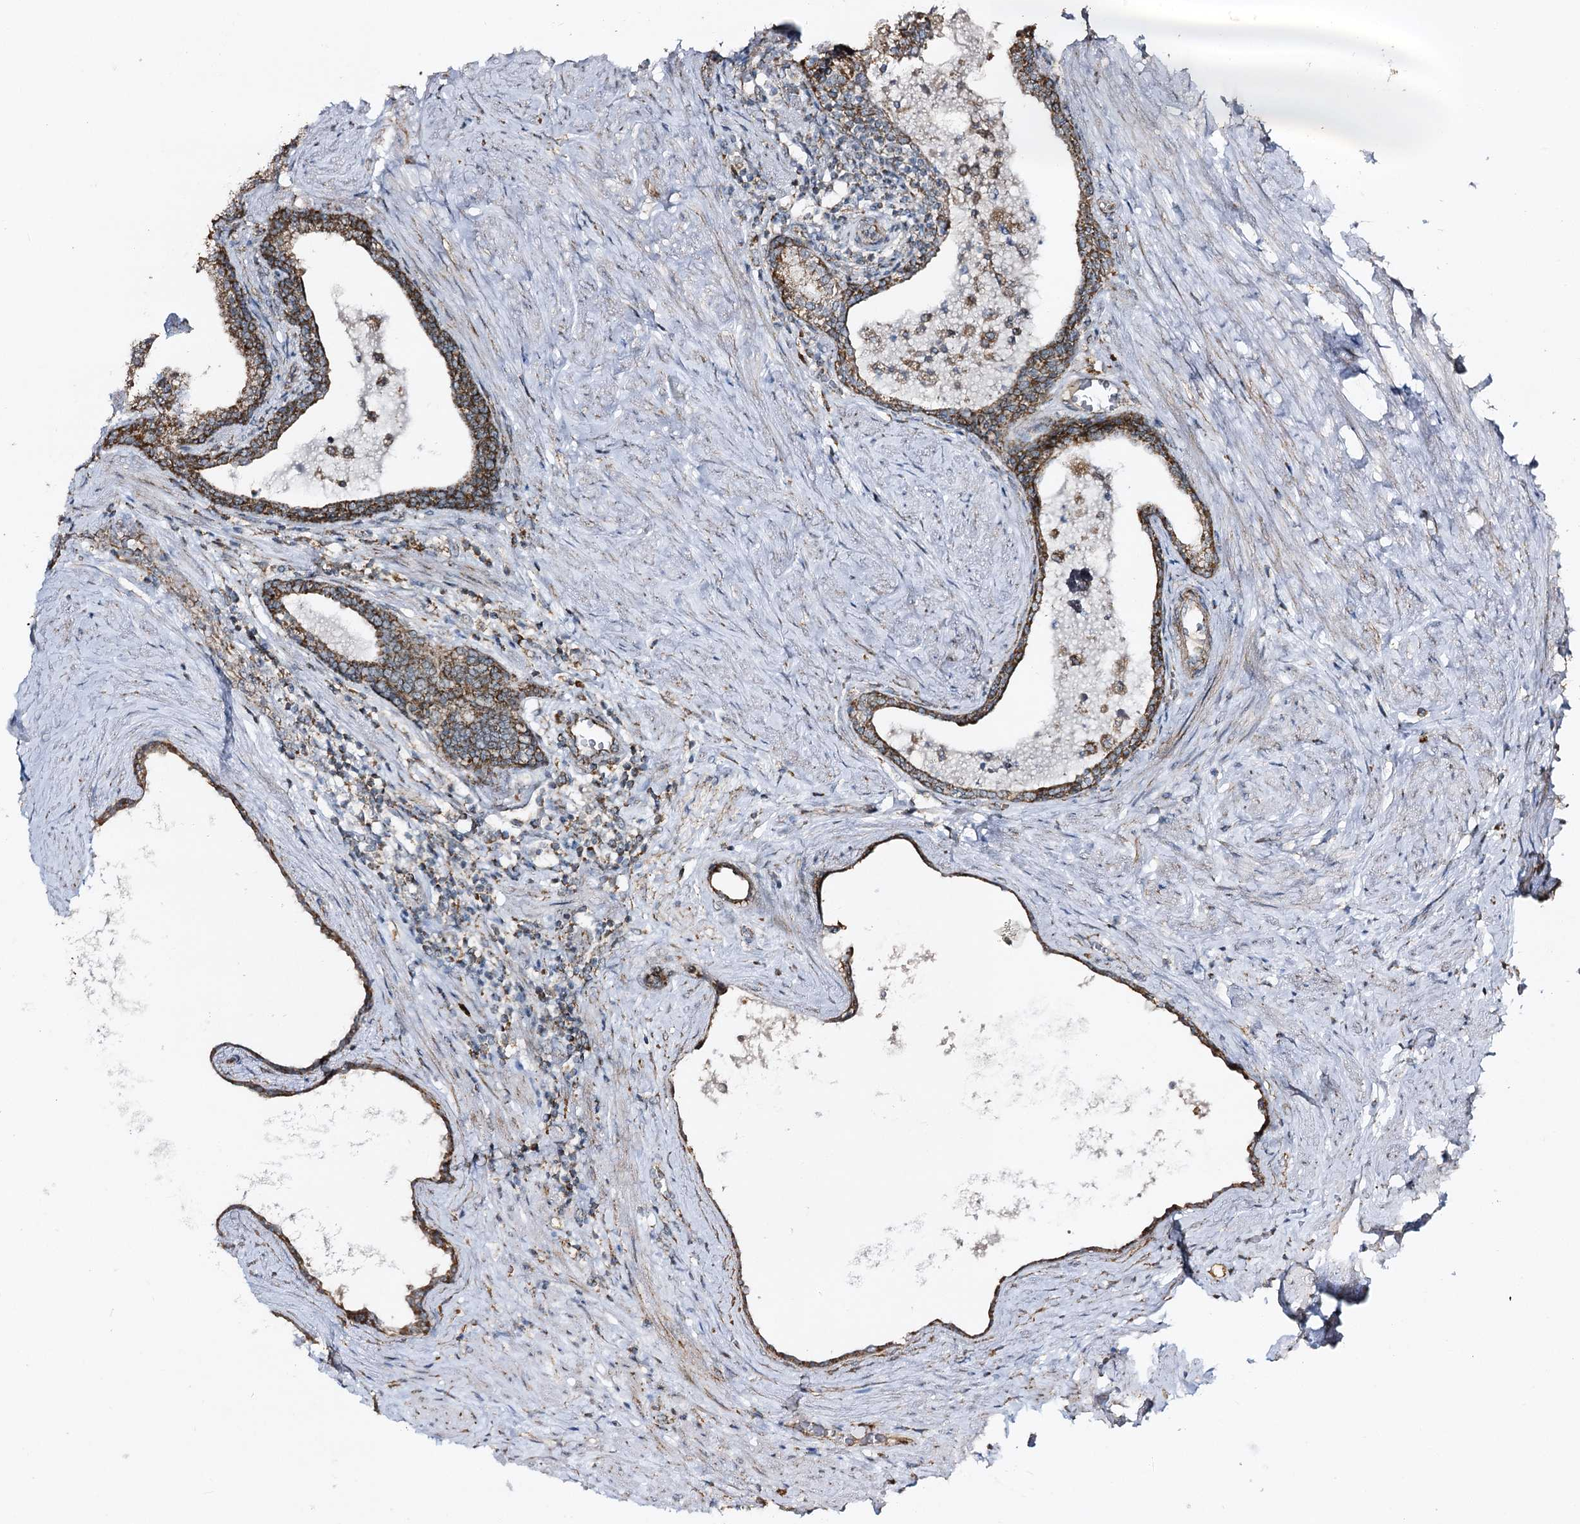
{"staining": {"intensity": "strong", "quantity": ">75%", "location": "cytoplasmic/membranous"}, "tissue": "prostate cancer", "cell_type": "Tumor cells", "image_type": "cancer", "snomed": [{"axis": "morphology", "description": "Adenocarcinoma, Low grade"}, {"axis": "topography", "description": "Prostate"}], "caption": "A micrograph of human prostate low-grade adenocarcinoma stained for a protein shows strong cytoplasmic/membranous brown staining in tumor cells.", "gene": "CBR4", "patient": {"sex": "male", "age": 71}}